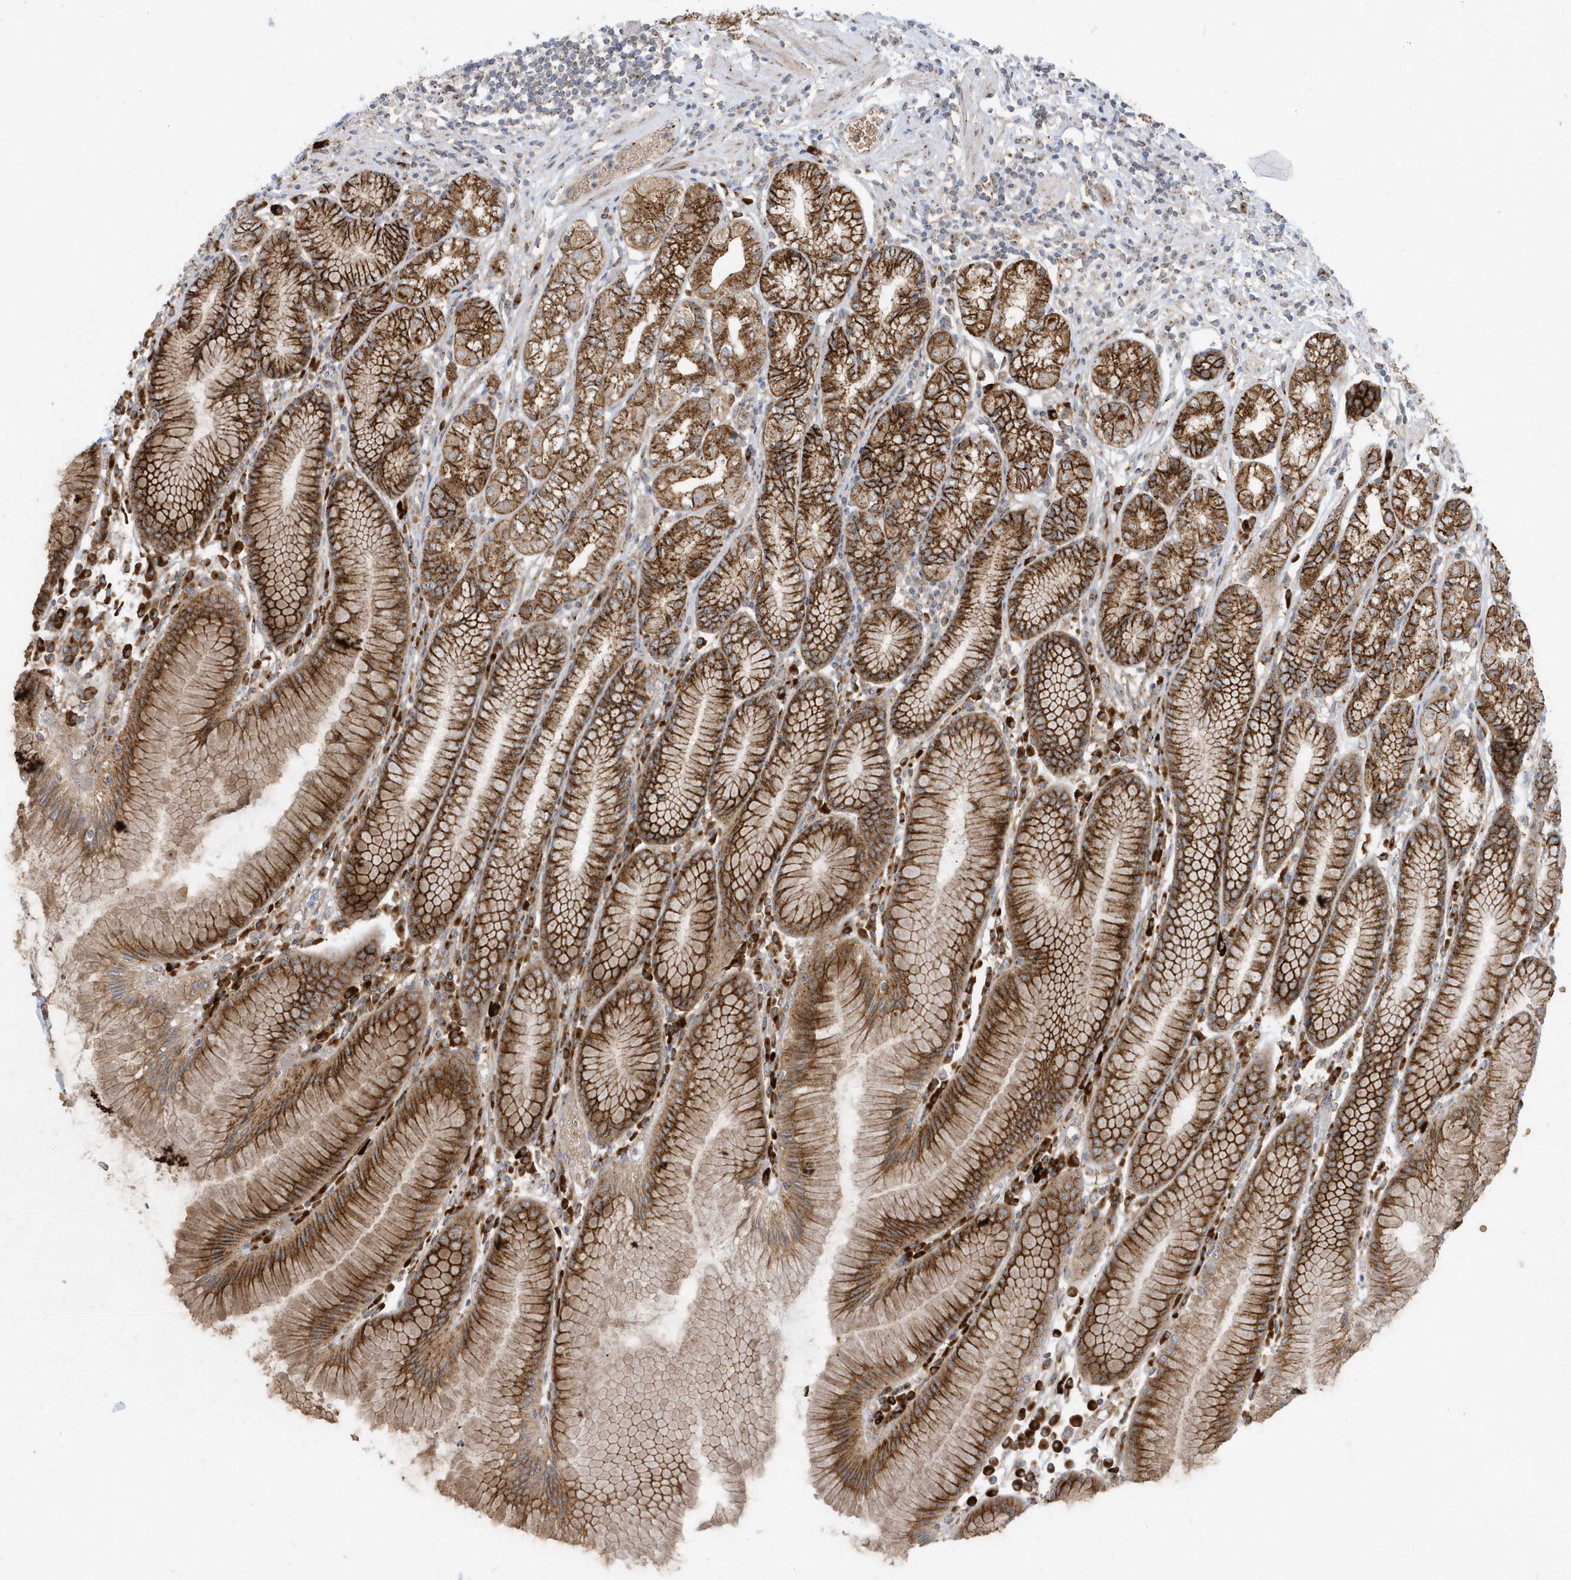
{"staining": {"intensity": "strong", "quantity": ">75%", "location": "cytoplasmic/membranous"}, "tissue": "stomach", "cell_type": "Glandular cells", "image_type": "normal", "snomed": [{"axis": "morphology", "description": "Normal tissue, NOS"}, {"axis": "topography", "description": "Stomach"}], "caption": "A brown stain highlights strong cytoplasmic/membranous expression of a protein in glandular cells of normal stomach.", "gene": "RPP40", "patient": {"sex": "female", "age": 57}}